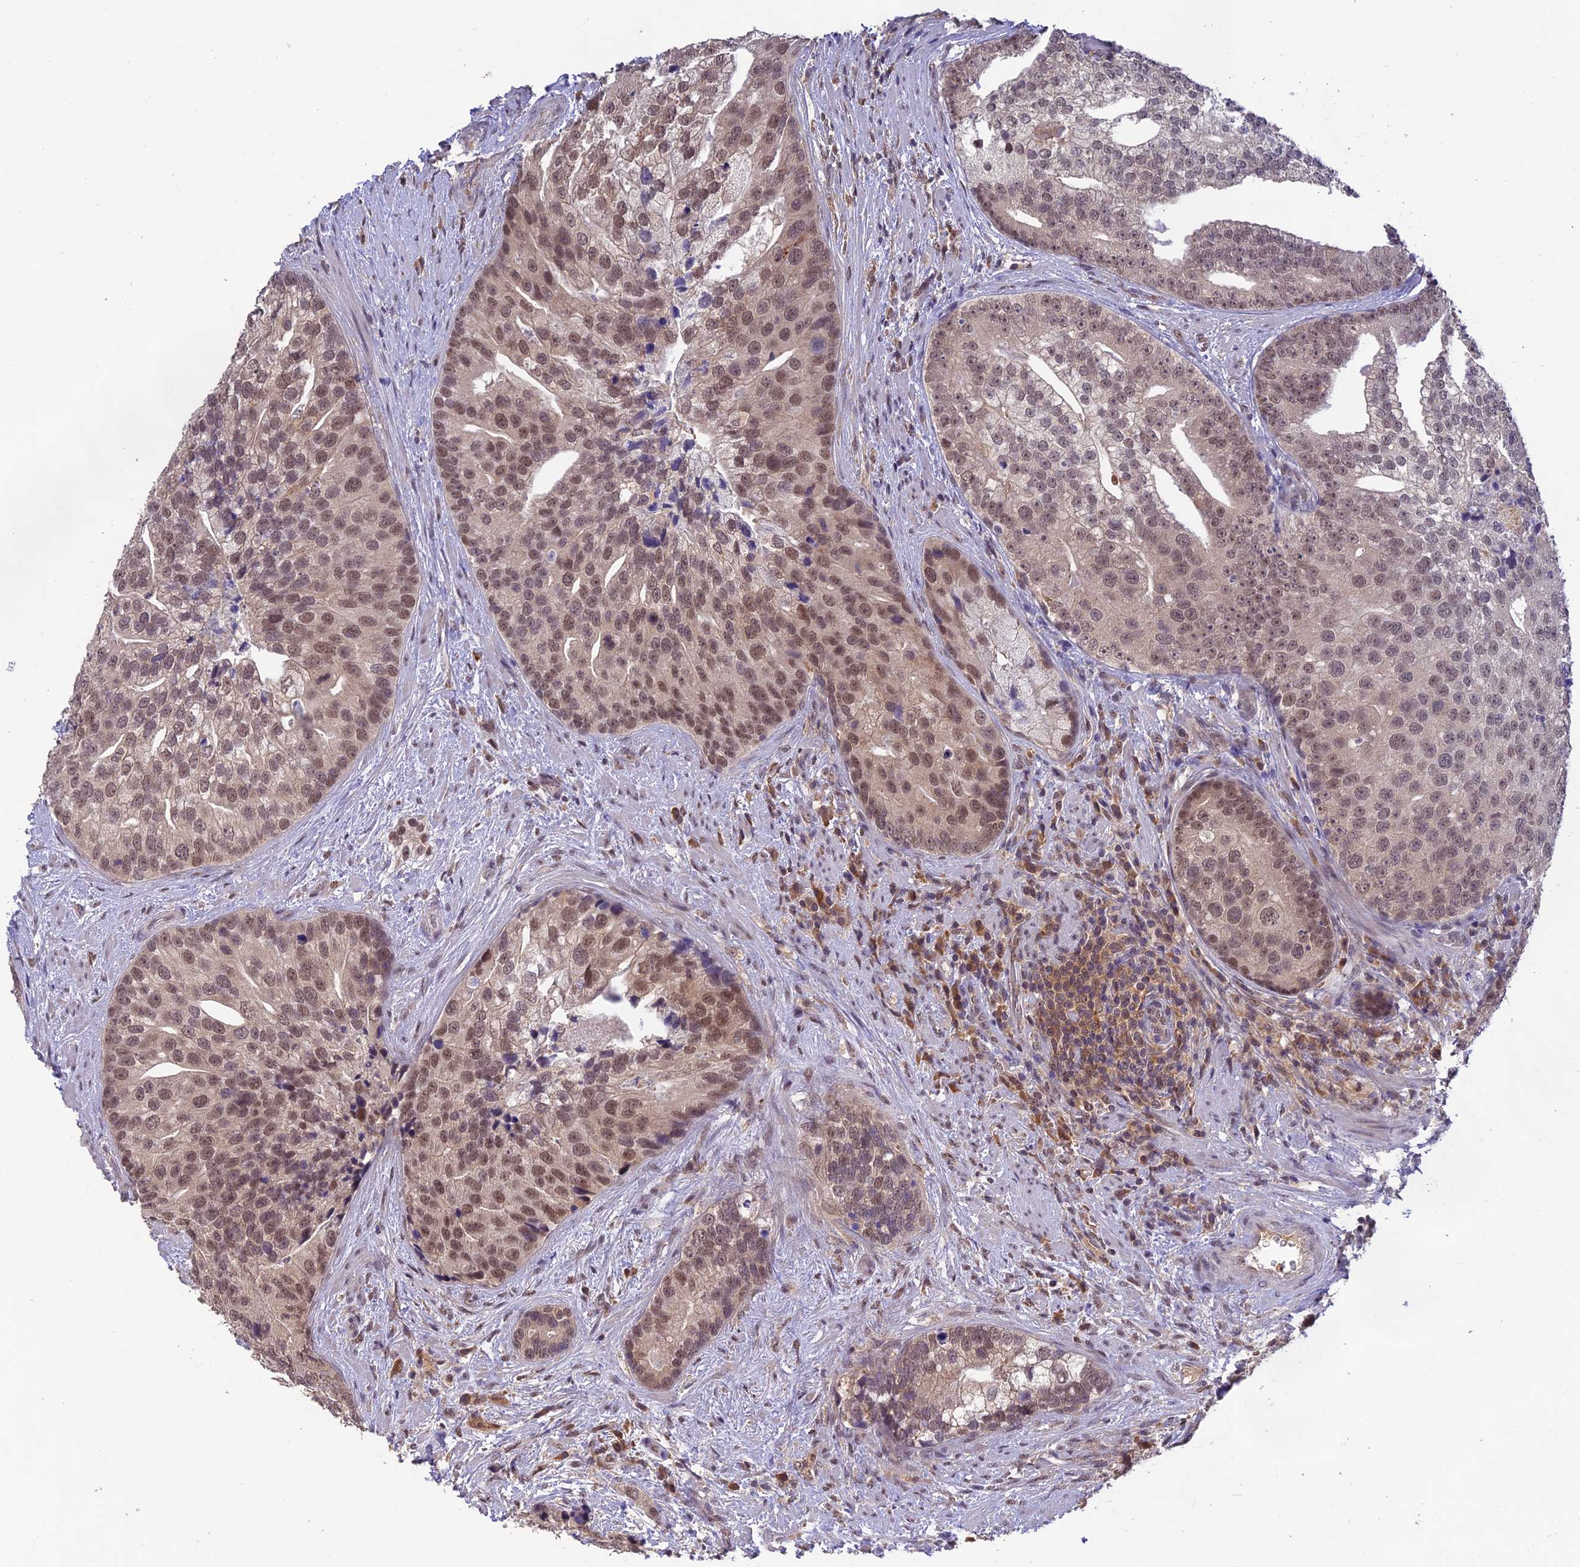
{"staining": {"intensity": "moderate", "quantity": ">75%", "location": "nuclear"}, "tissue": "prostate cancer", "cell_type": "Tumor cells", "image_type": "cancer", "snomed": [{"axis": "morphology", "description": "Adenocarcinoma, High grade"}, {"axis": "topography", "description": "Prostate"}], "caption": "Protein expression analysis of human prostate cancer (high-grade adenocarcinoma) reveals moderate nuclear positivity in approximately >75% of tumor cells.", "gene": "ZNF436", "patient": {"sex": "male", "age": 62}}